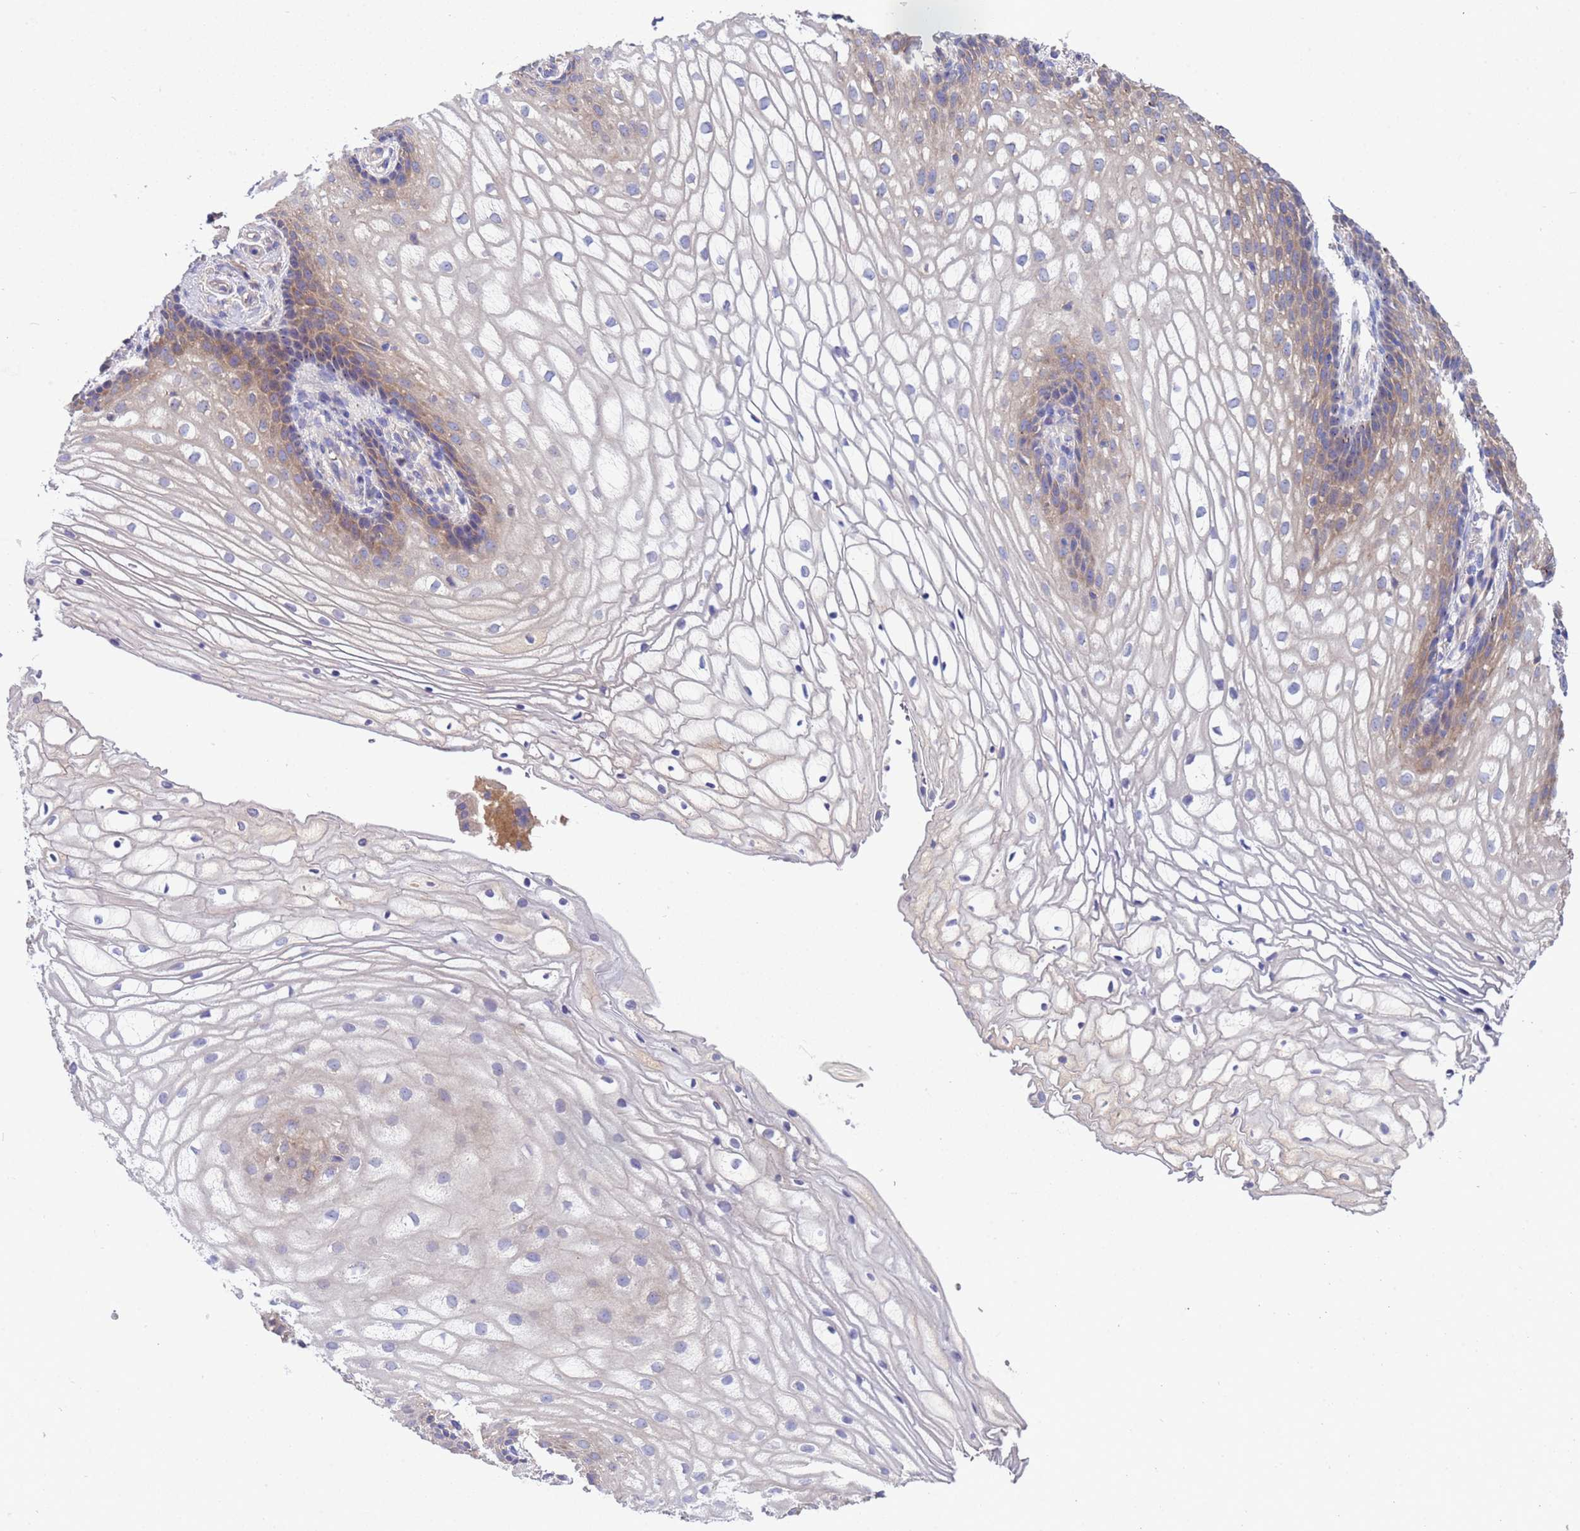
{"staining": {"intensity": "weak", "quantity": "<25%", "location": "cytoplasmic/membranous"}, "tissue": "vagina", "cell_type": "Squamous epithelial cells", "image_type": "normal", "snomed": [{"axis": "morphology", "description": "Normal tissue, NOS"}, {"axis": "topography", "description": "Vagina"}], "caption": "DAB immunohistochemical staining of normal vagina reveals no significant staining in squamous epithelial cells. (DAB IHC with hematoxylin counter stain).", "gene": "RC3H2", "patient": {"sex": "female", "age": 60}}